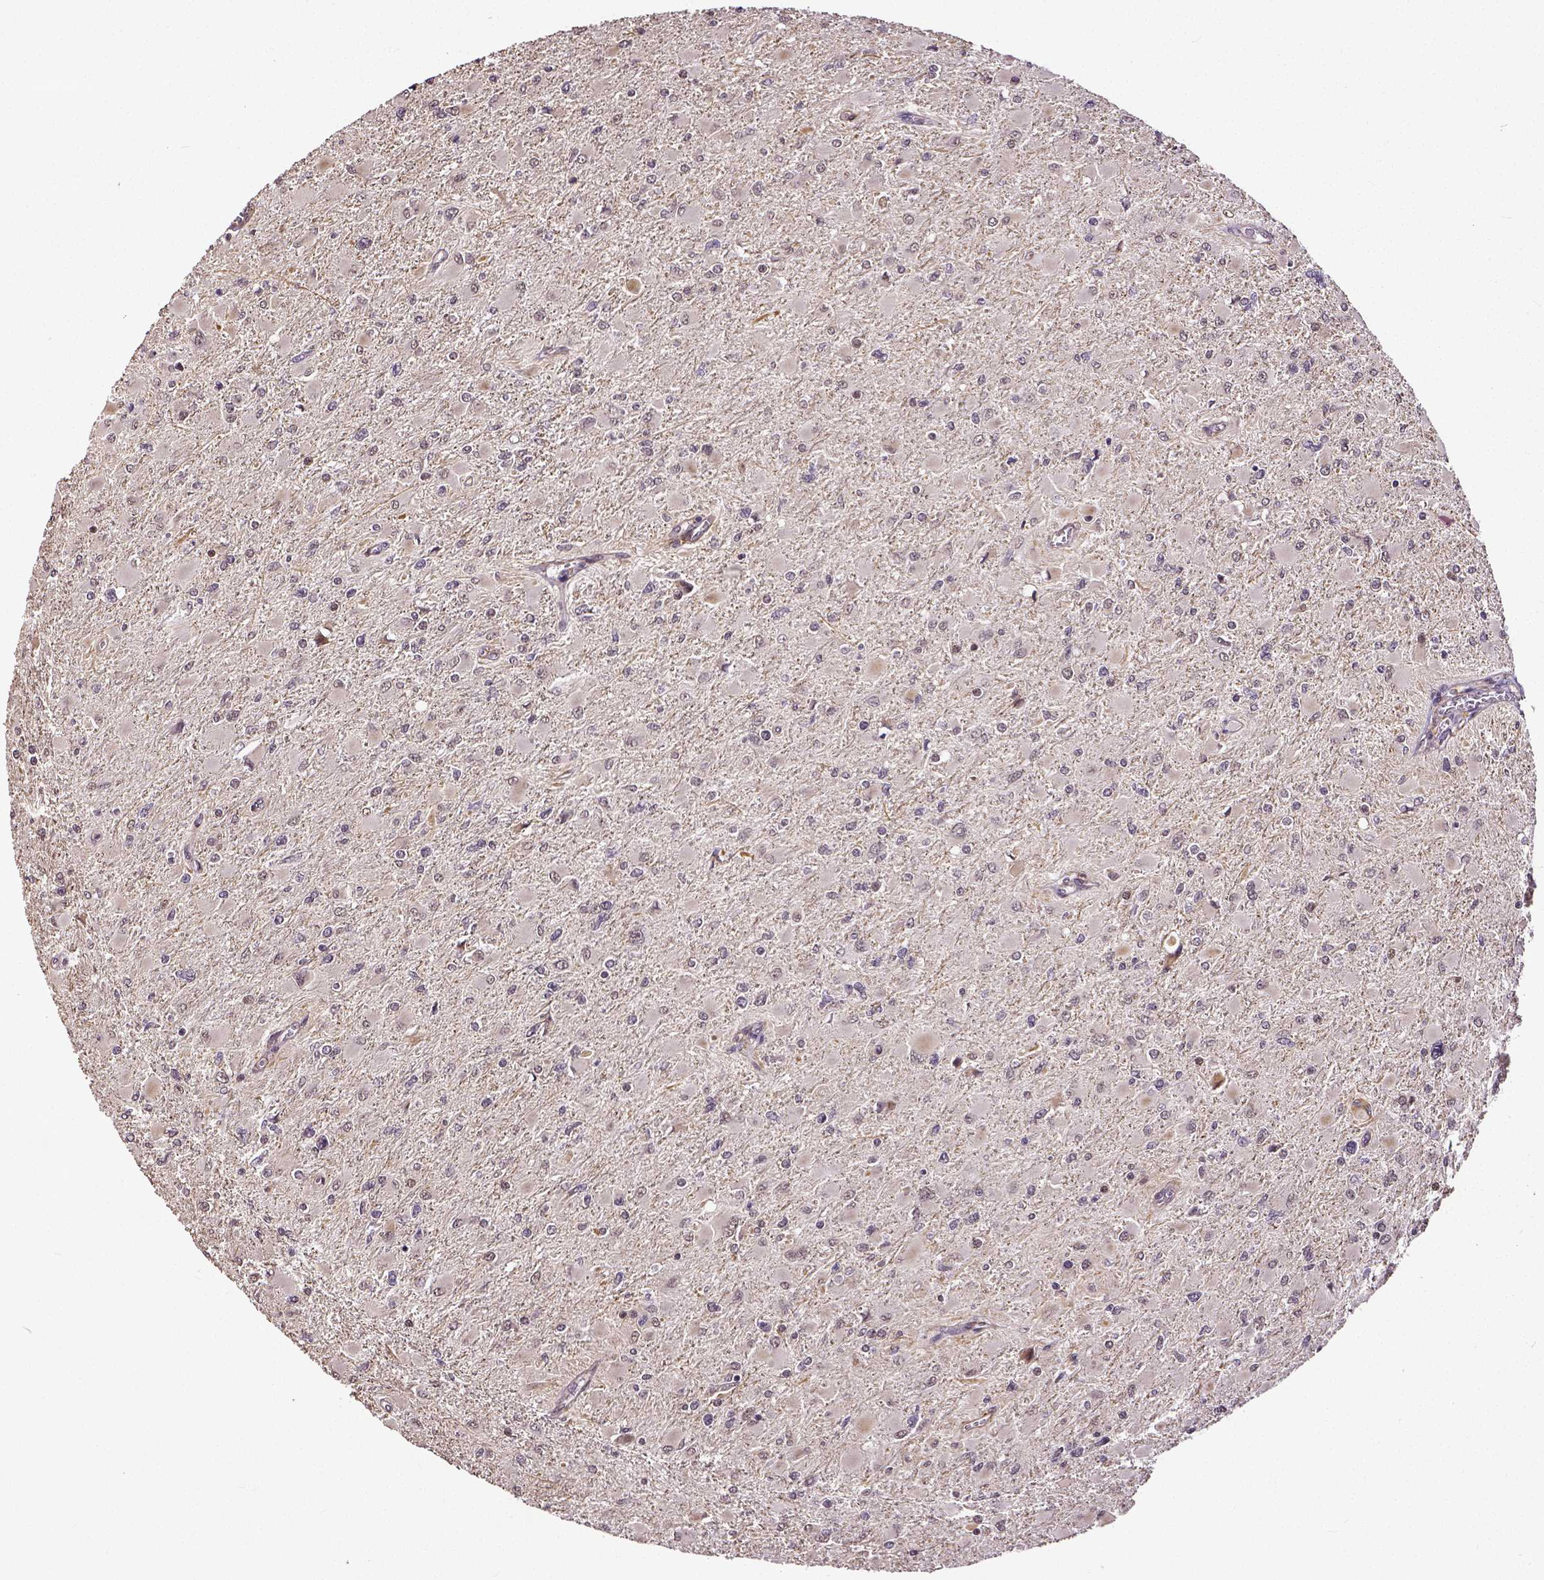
{"staining": {"intensity": "weak", "quantity": "25%-75%", "location": "cytoplasmic/membranous"}, "tissue": "glioma", "cell_type": "Tumor cells", "image_type": "cancer", "snomed": [{"axis": "morphology", "description": "Glioma, malignant, High grade"}, {"axis": "topography", "description": "Cerebral cortex"}], "caption": "A brown stain labels weak cytoplasmic/membranous positivity of a protein in human glioma tumor cells.", "gene": "DICER1", "patient": {"sex": "female", "age": 36}}